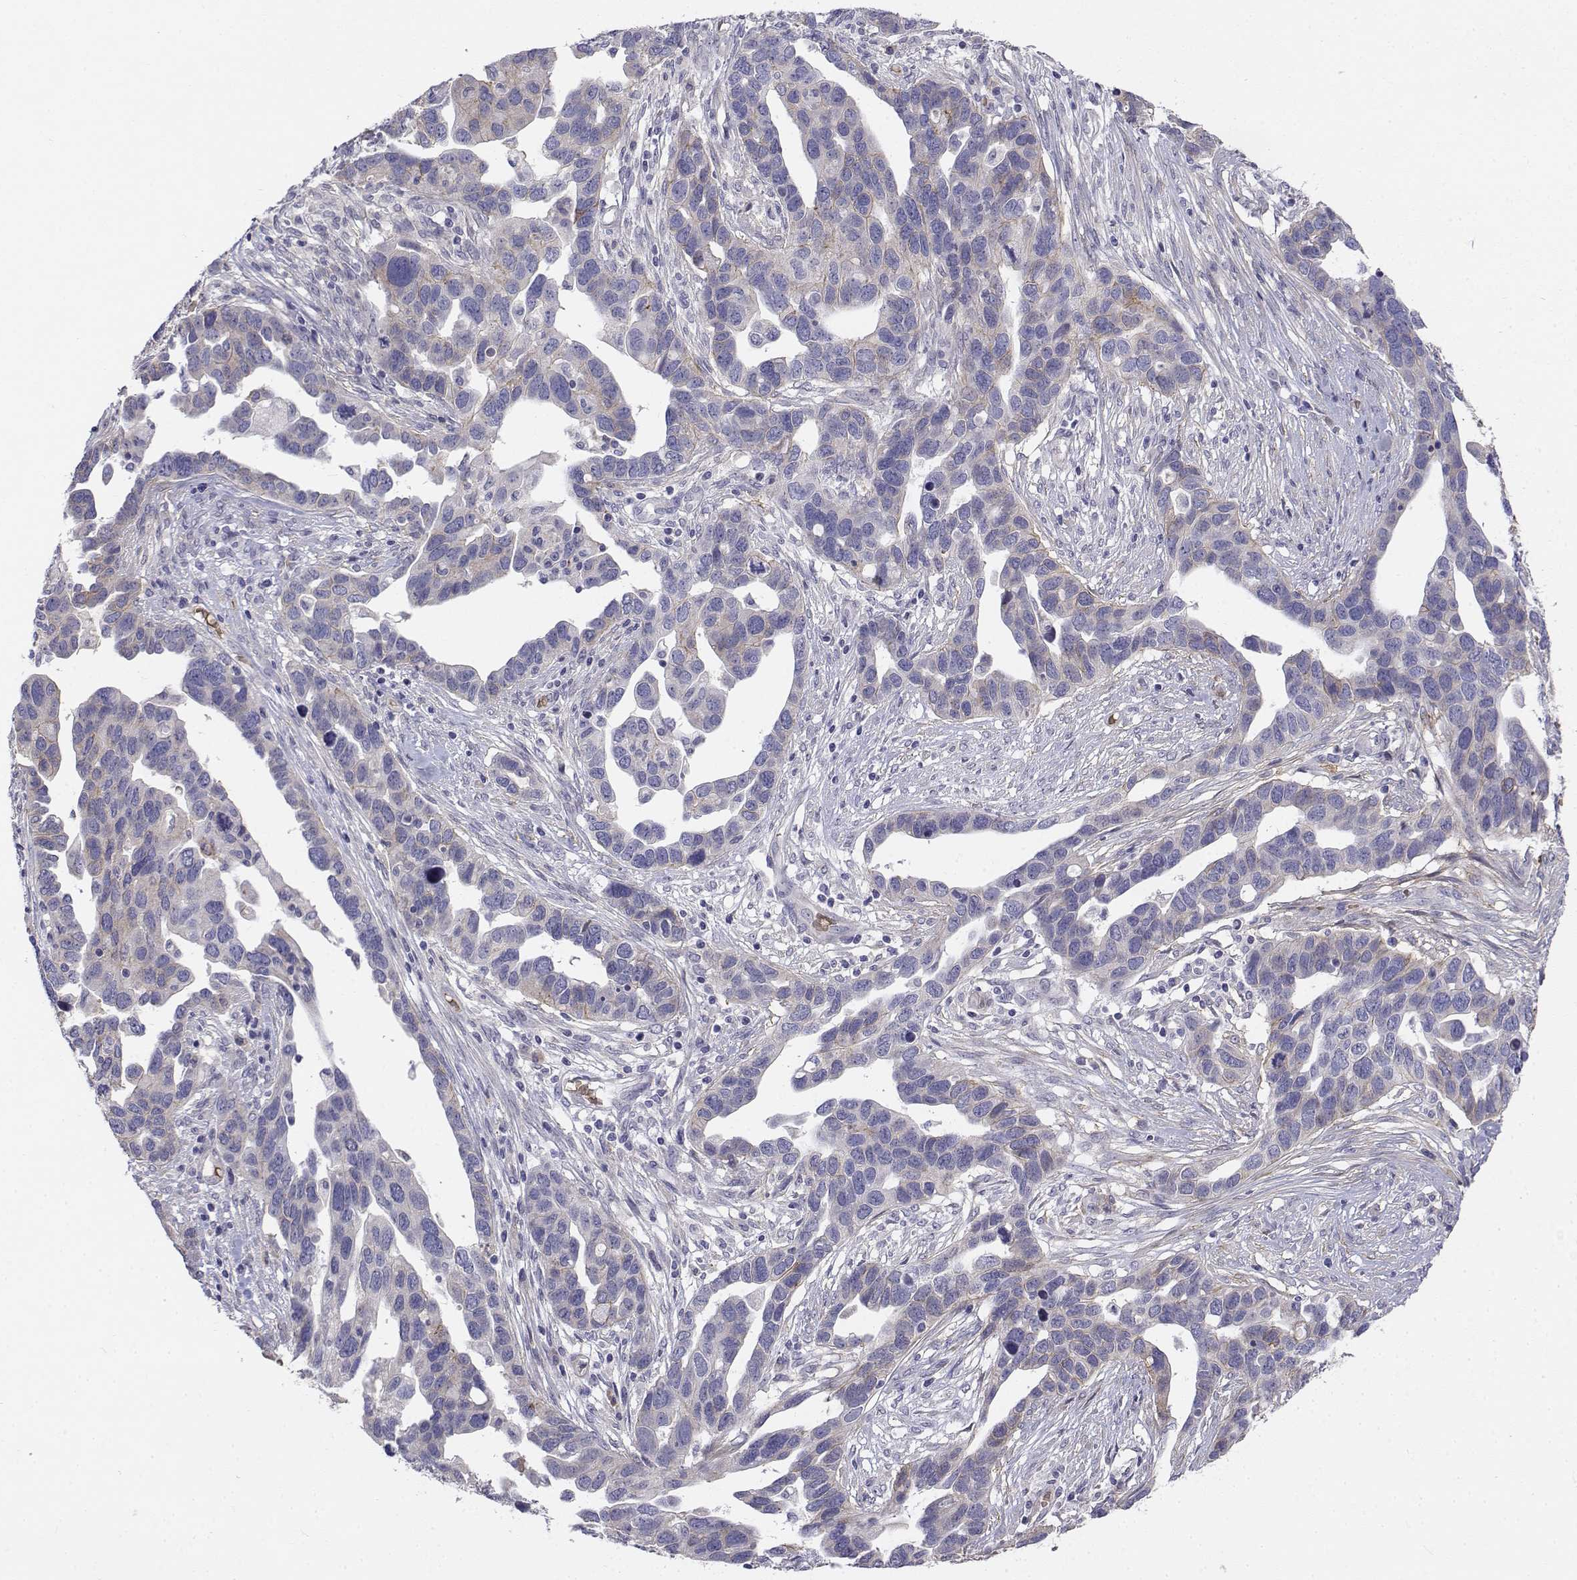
{"staining": {"intensity": "negative", "quantity": "none", "location": "none"}, "tissue": "ovarian cancer", "cell_type": "Tumor cells", "image_type": "cancer", "snomed": [{"axis": "morphology", "description": "Cystadenocarcinoma, serous, NOS"}, {"axis": "topography", "description": "Ovary"}], "caption": "Immunohistochemistry (IHC) histopathology image of ovarian serous cystadenocarcinoma stained for a protein (brown), which demonstrates no expression in tumor cells.", "gene": "CADM1", "patient": {"sex": "female", "age": 54}}